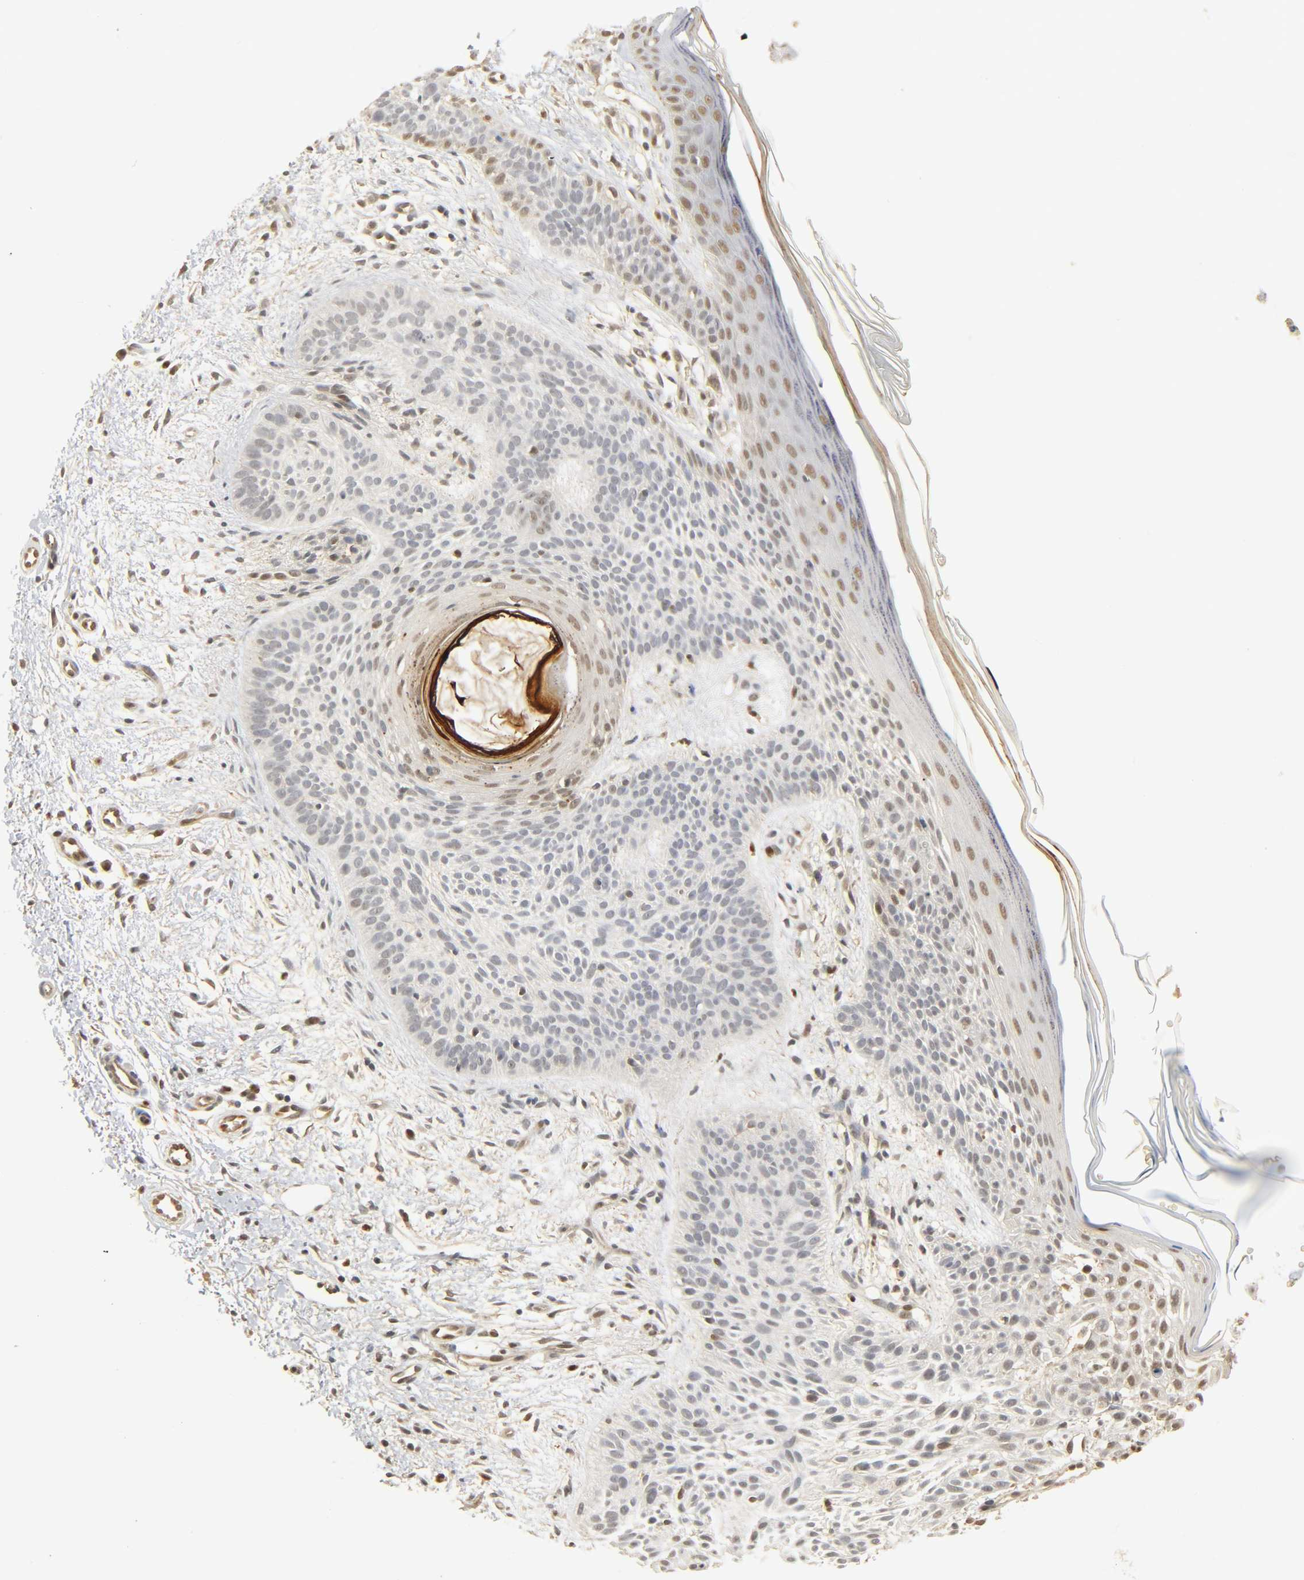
{"staining": {"intensity": "negative", "quantity": "none", "location": "none"}, "tissue": "skin cancer", "cell_type": "Tumor cells", "image_type": "cancer", "snomed": [{"axis": "morphology", "description": "Normal tissue, NOS"}, {"axis": "morphology", "description": "Basal cell carcinoma"}, {"axis": "topography", "description": "Skin"}], "caption": "Tumor cells are negative for brown protein staining in skin basal cell carcinoma.", "gene": "ZFPM2", "patient": {"sex": "female", "age": 69}}